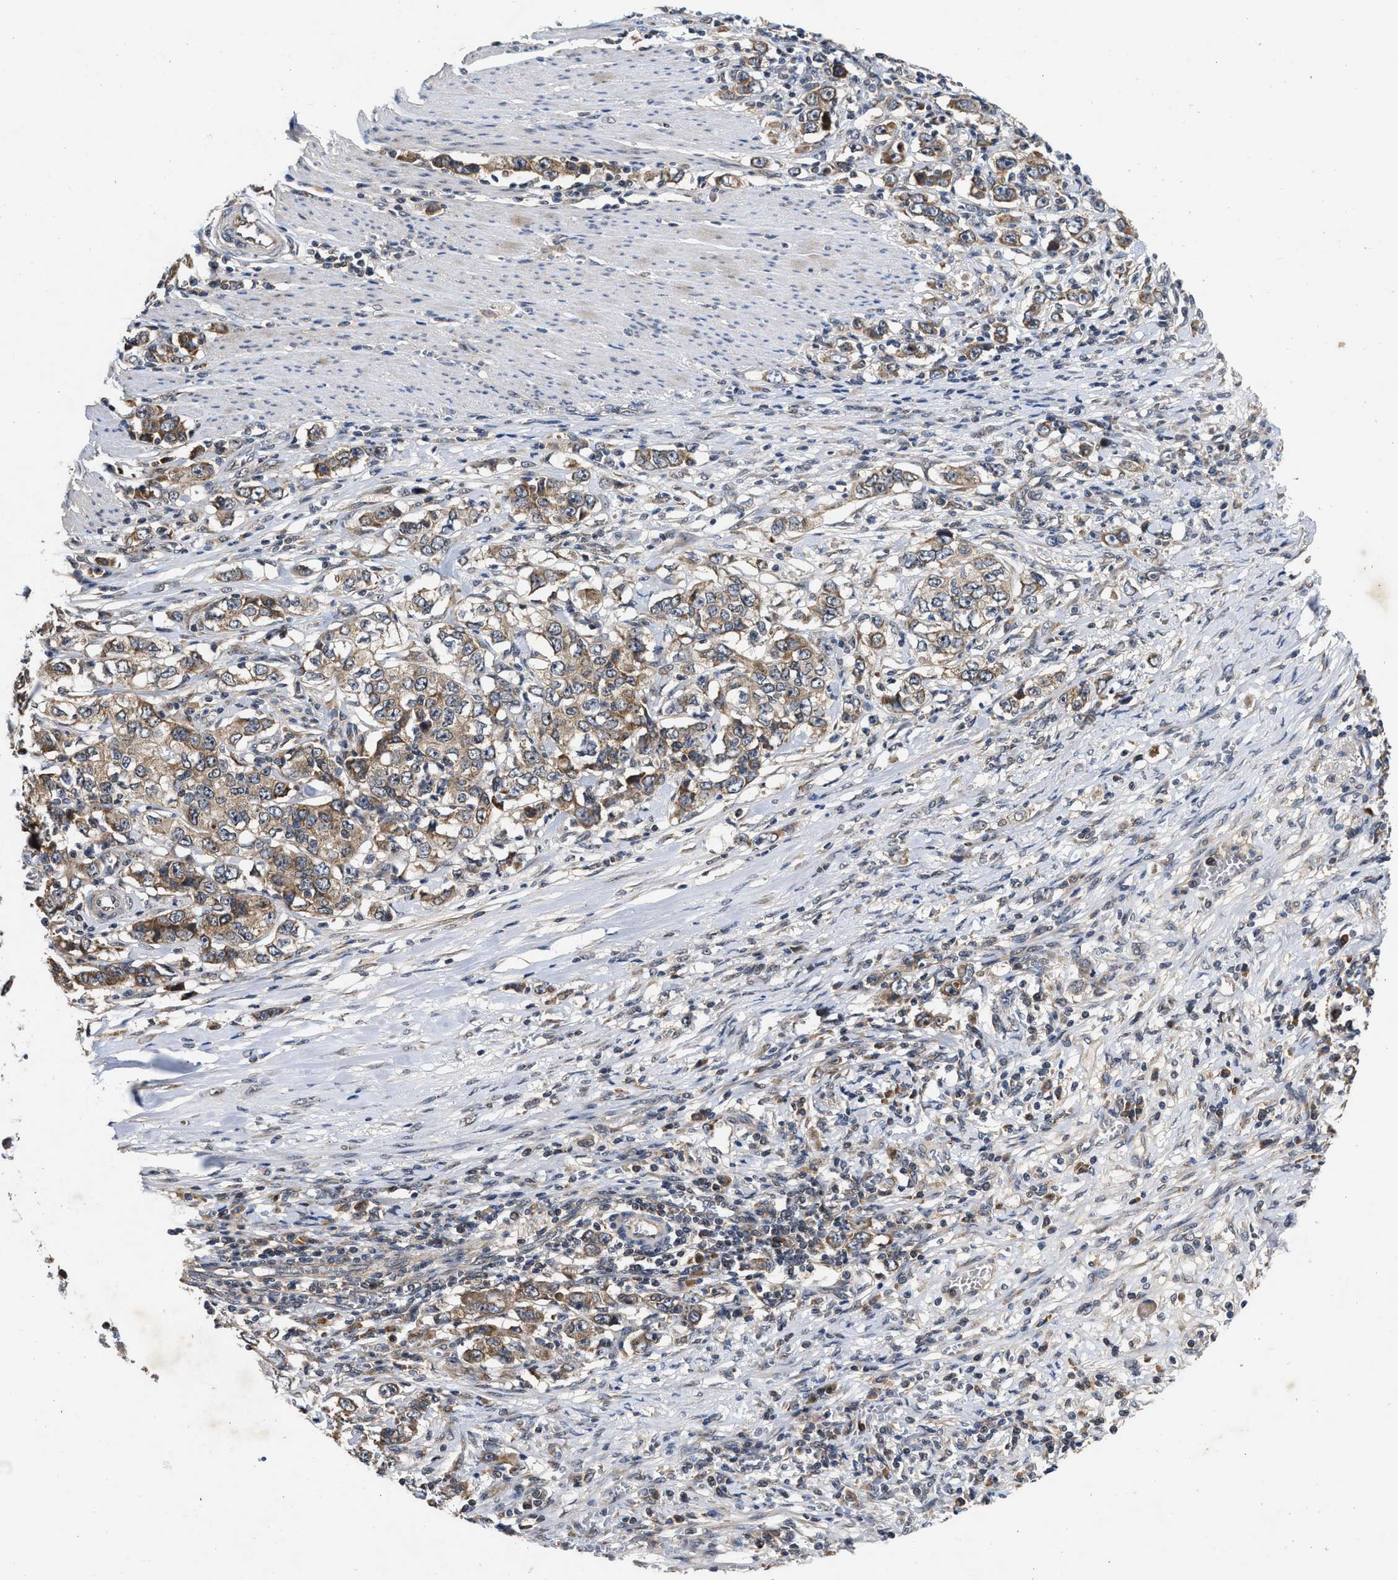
{"staining": {"intensity": "weak", "quantity": ">75%", "location": "cytoplasmic/membranous"}, "tissue": "stomach cancer", "cell_type": "Tumor cells", "image_type": "cancer", "snomed": [{"axis": "morphology", "description": "Adenocarcinoma, NOS"}, {"axis": "topography", "description": "Stomach, lower"}], "caption": "This is an image of immunohistochemistry (IHC) staining of adenocarcinoma (stomach), which shows weak expression in the cytoplasmic/membranous of tumor cells.", "gene": "CFLAR", "patient": {"sex": "female", "age": 72}}